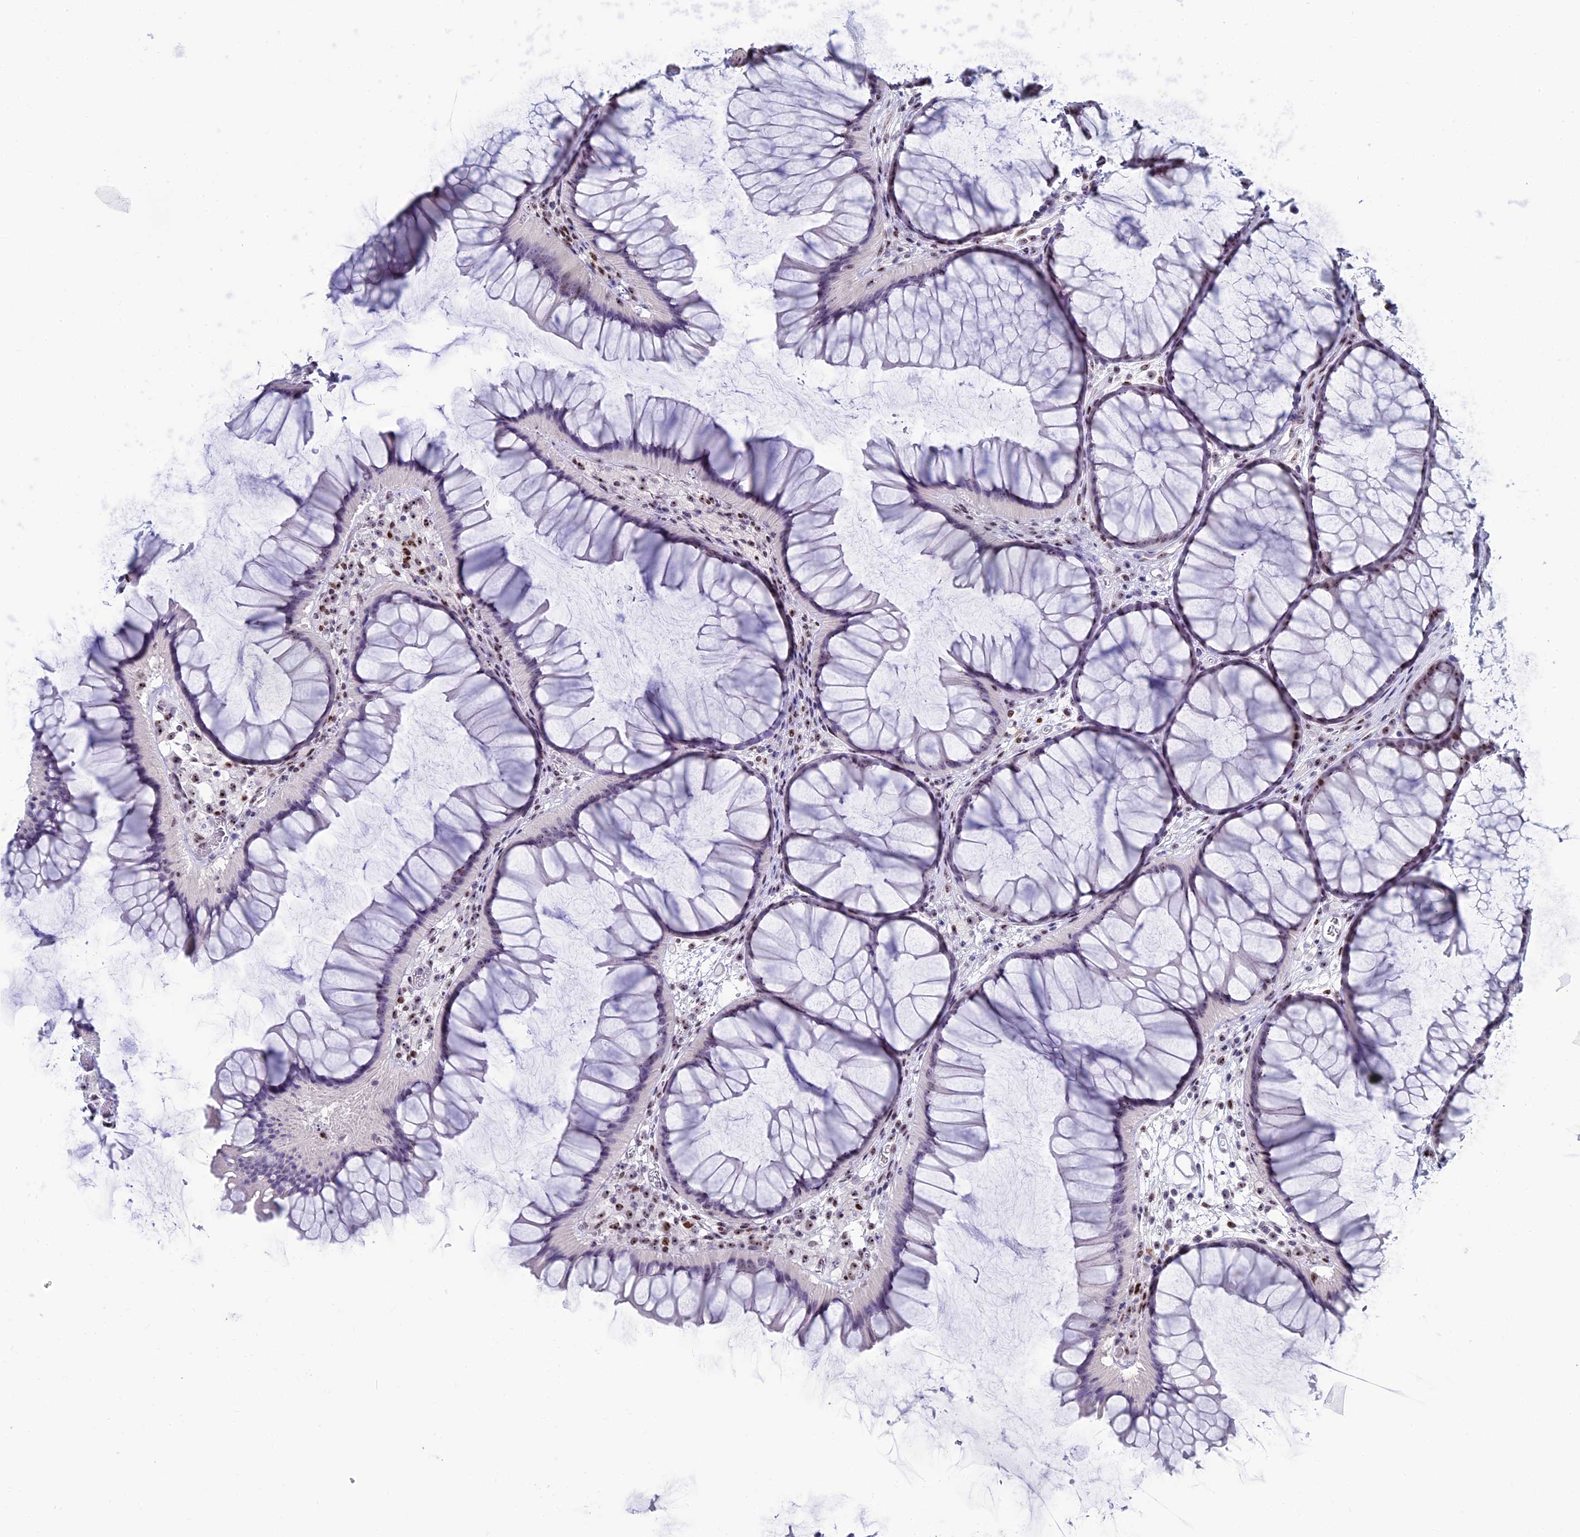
{"staining": {"intensity": "moderate", "quantity": "<25%", "location": "nuclear"}, "tissue": "colon", "cell_type": "Glandular cells", "image_type": "normal", "snomed": [{"axis": "morphology", "description": "Normal tissue, NOS"}, {"axis": "topography", "description": "Colon"}], "caption": "Immunohistochemistry (IHC) image of normal colon stained for a protein (brown), which reveals low levels of moderate nuclear positivity in about <25% of glandular cells.", "gene": "CCDC86", "patient": {"sex": "female", "age": 82}}